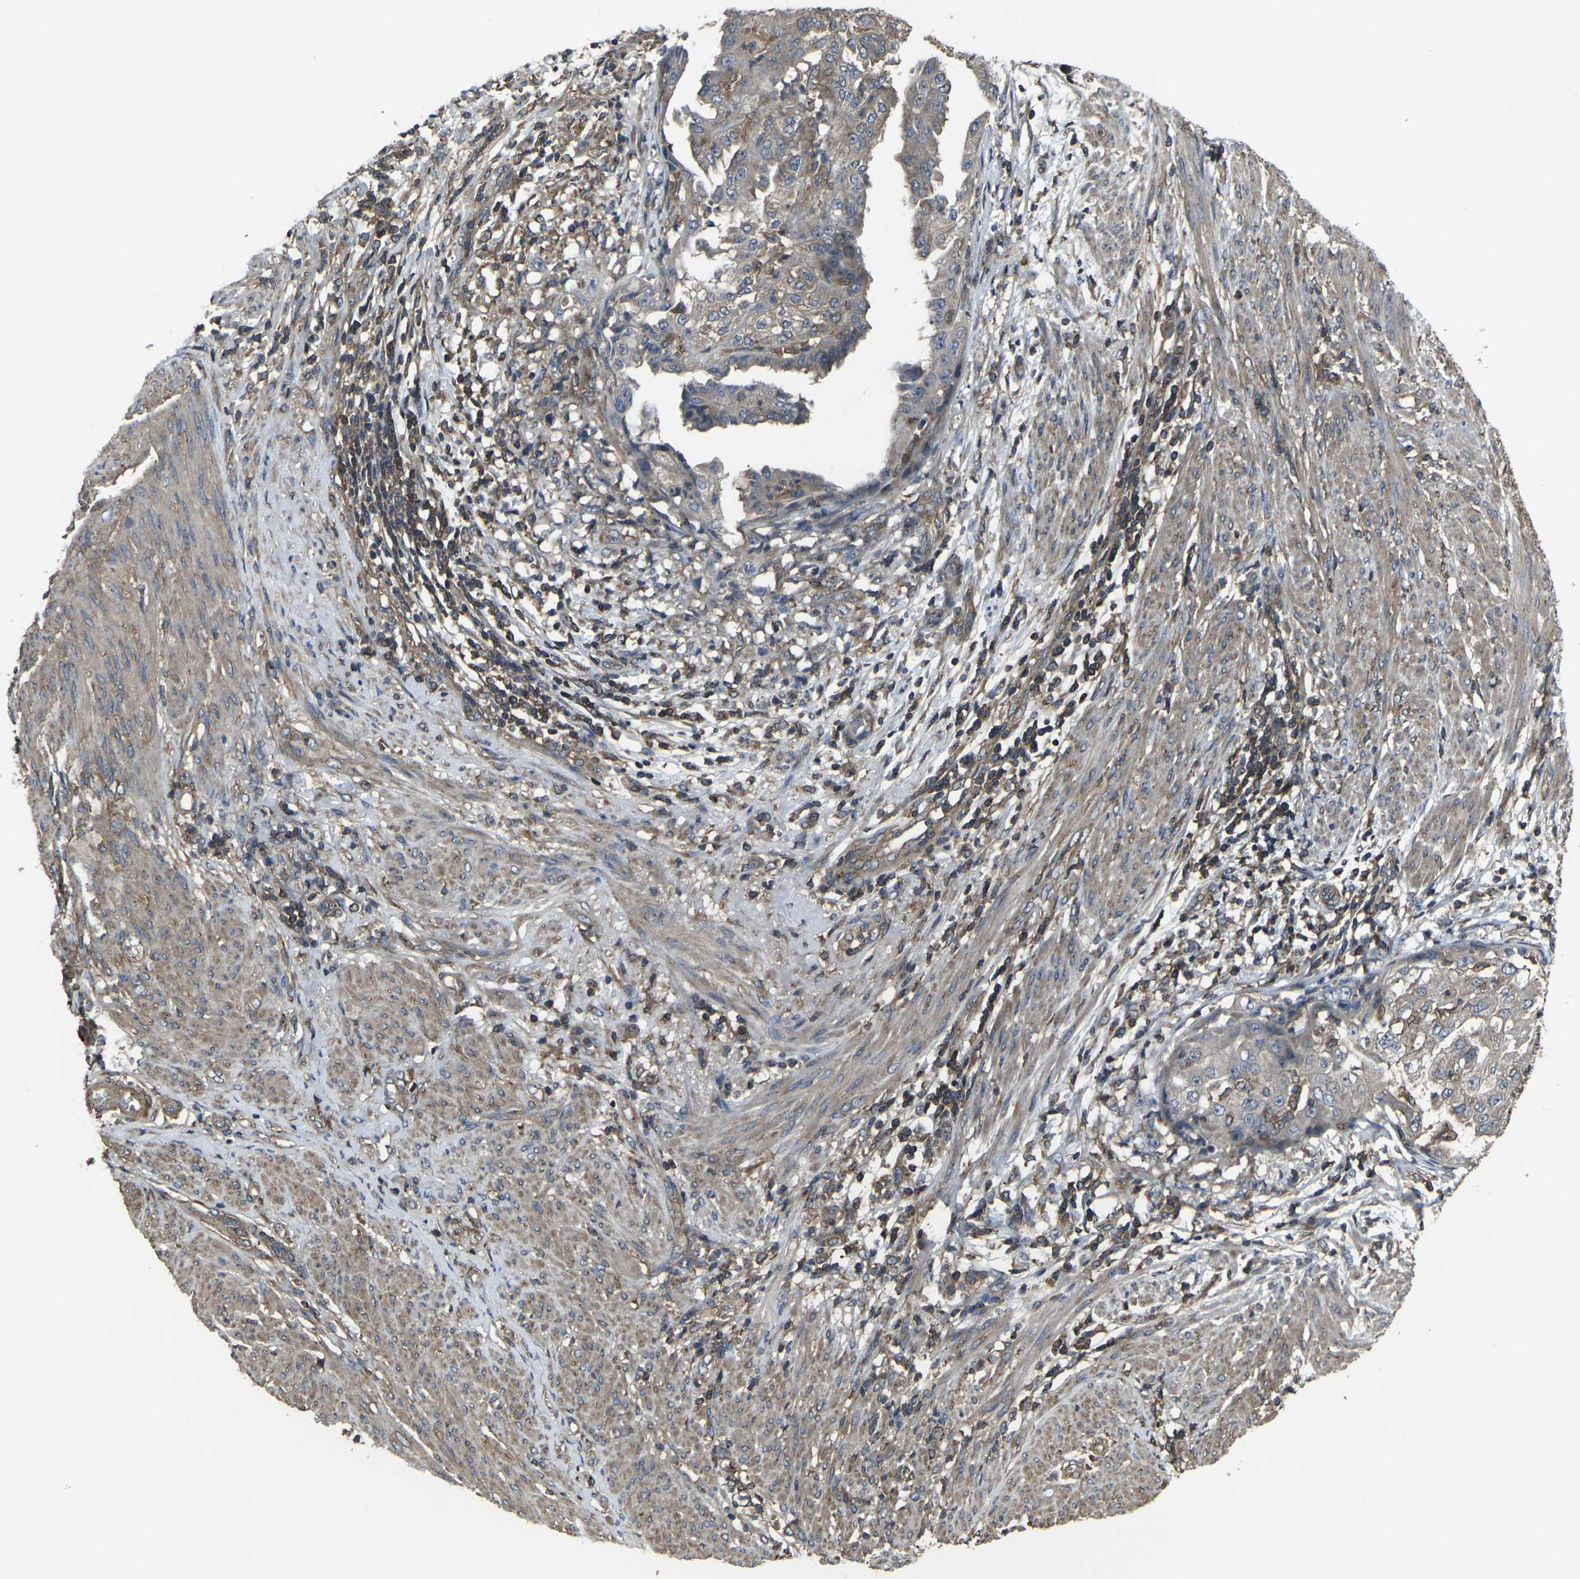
{"staining": {"intensity": "weak", "quantity": ">75%", "location": "cytoplasmic/membranous"}, "tissue": "endometrial cancer", "cell_type": "Tumor cells", "image_type": "cancer", "snomed": [{"axis": "morphology", "description": "Adenocarcinoma, NOS"}, {"axis": "topography", "description": "Endometrium"}], "caption": "An image of human endometrial adenocarcinoma stained for a protein displays weak cytoplasmic/membranous brown staining in tumor cells.", "gene": "PRKACB", "patient": {"sex": "female", "age": 85}}